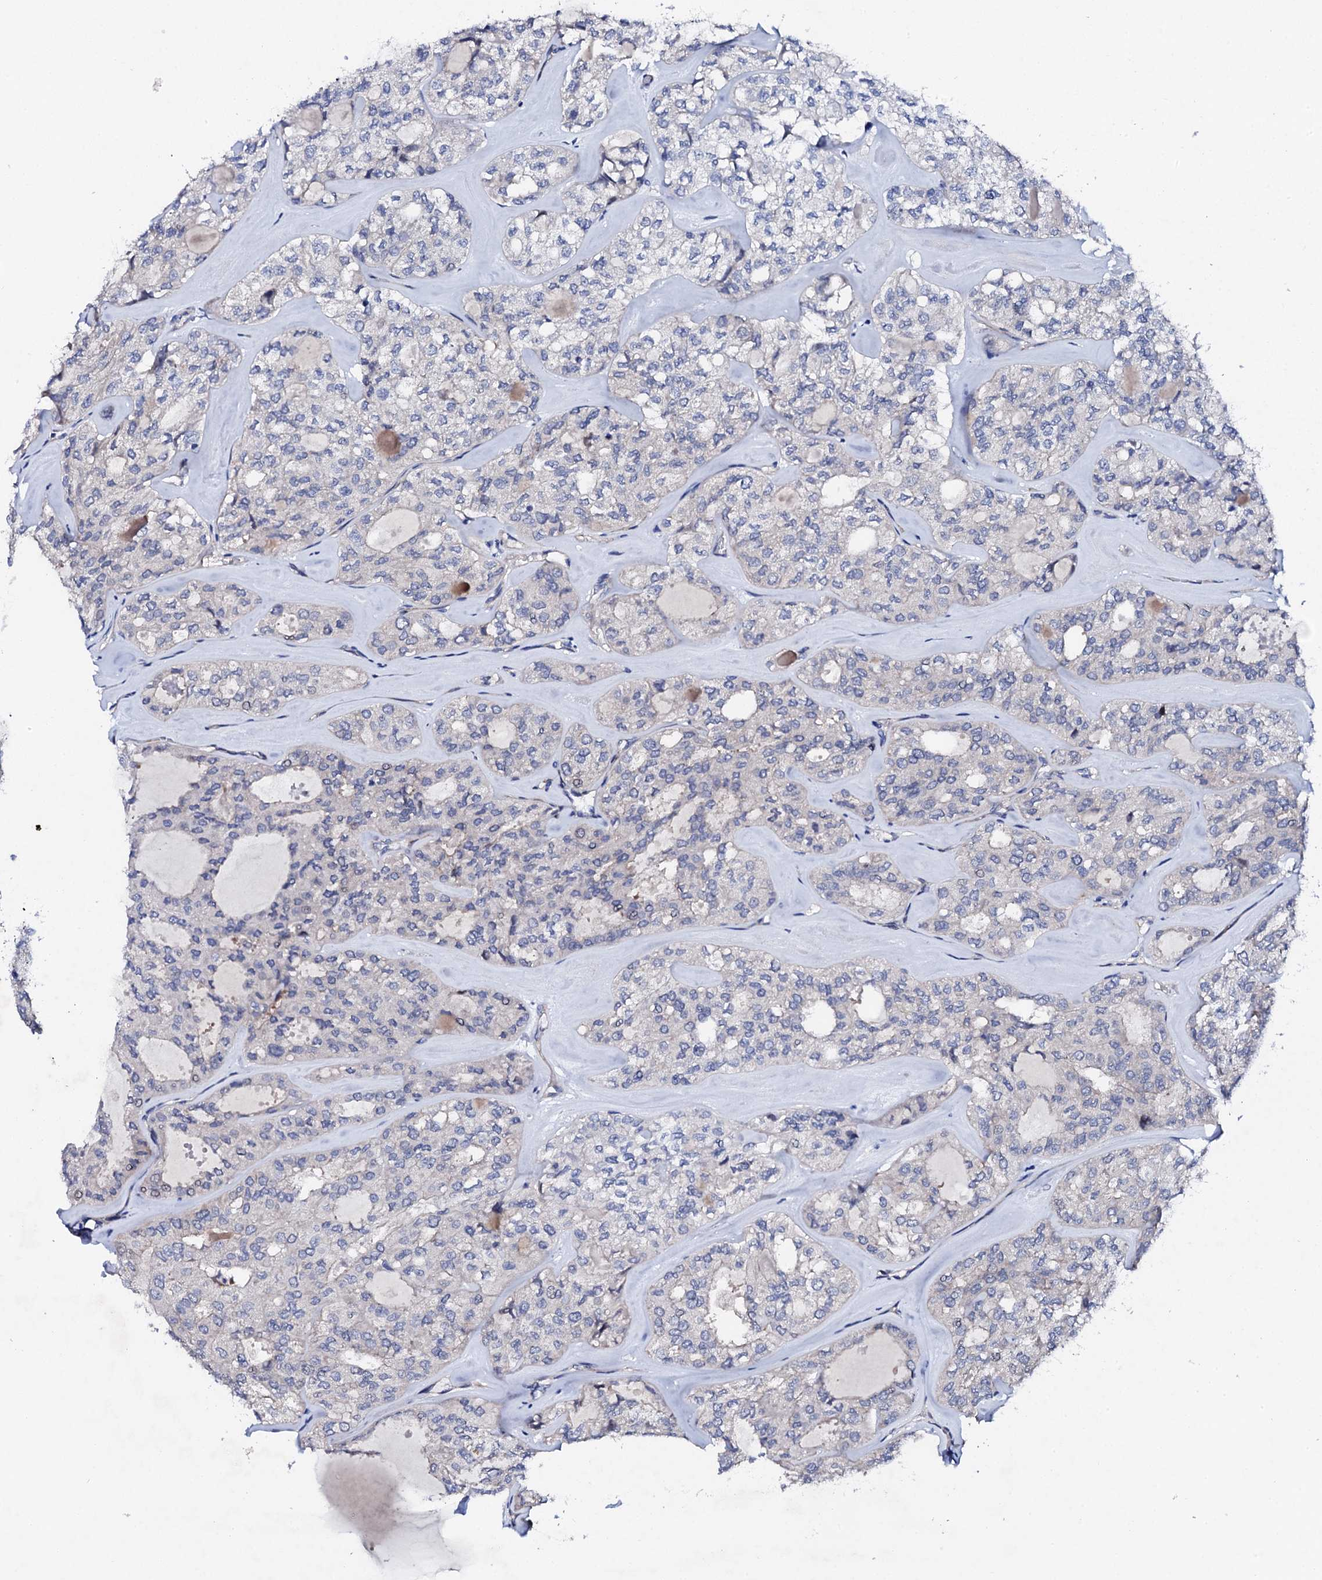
{"staining": {"intensity": "negative", "quantity": "none", "location": "none"}, "tissue": "thyroid cancer", "cell_type": "Tumor cells", "image_type": "cancer", "snomed": [{"axis": "morphology", "description": "Follicular adenoma carcinoma, NOS"}, {"axis": "topography", "description": "Thyroid gland"}], "caption": "High power microscopy histopathology image of an IHC image of thyroid cancer, revealing no significant positivity in tumor cells. Nuclei are stained in blue.", "gene": "TRDN", "patient": {"sex": "male", "age": 75}}